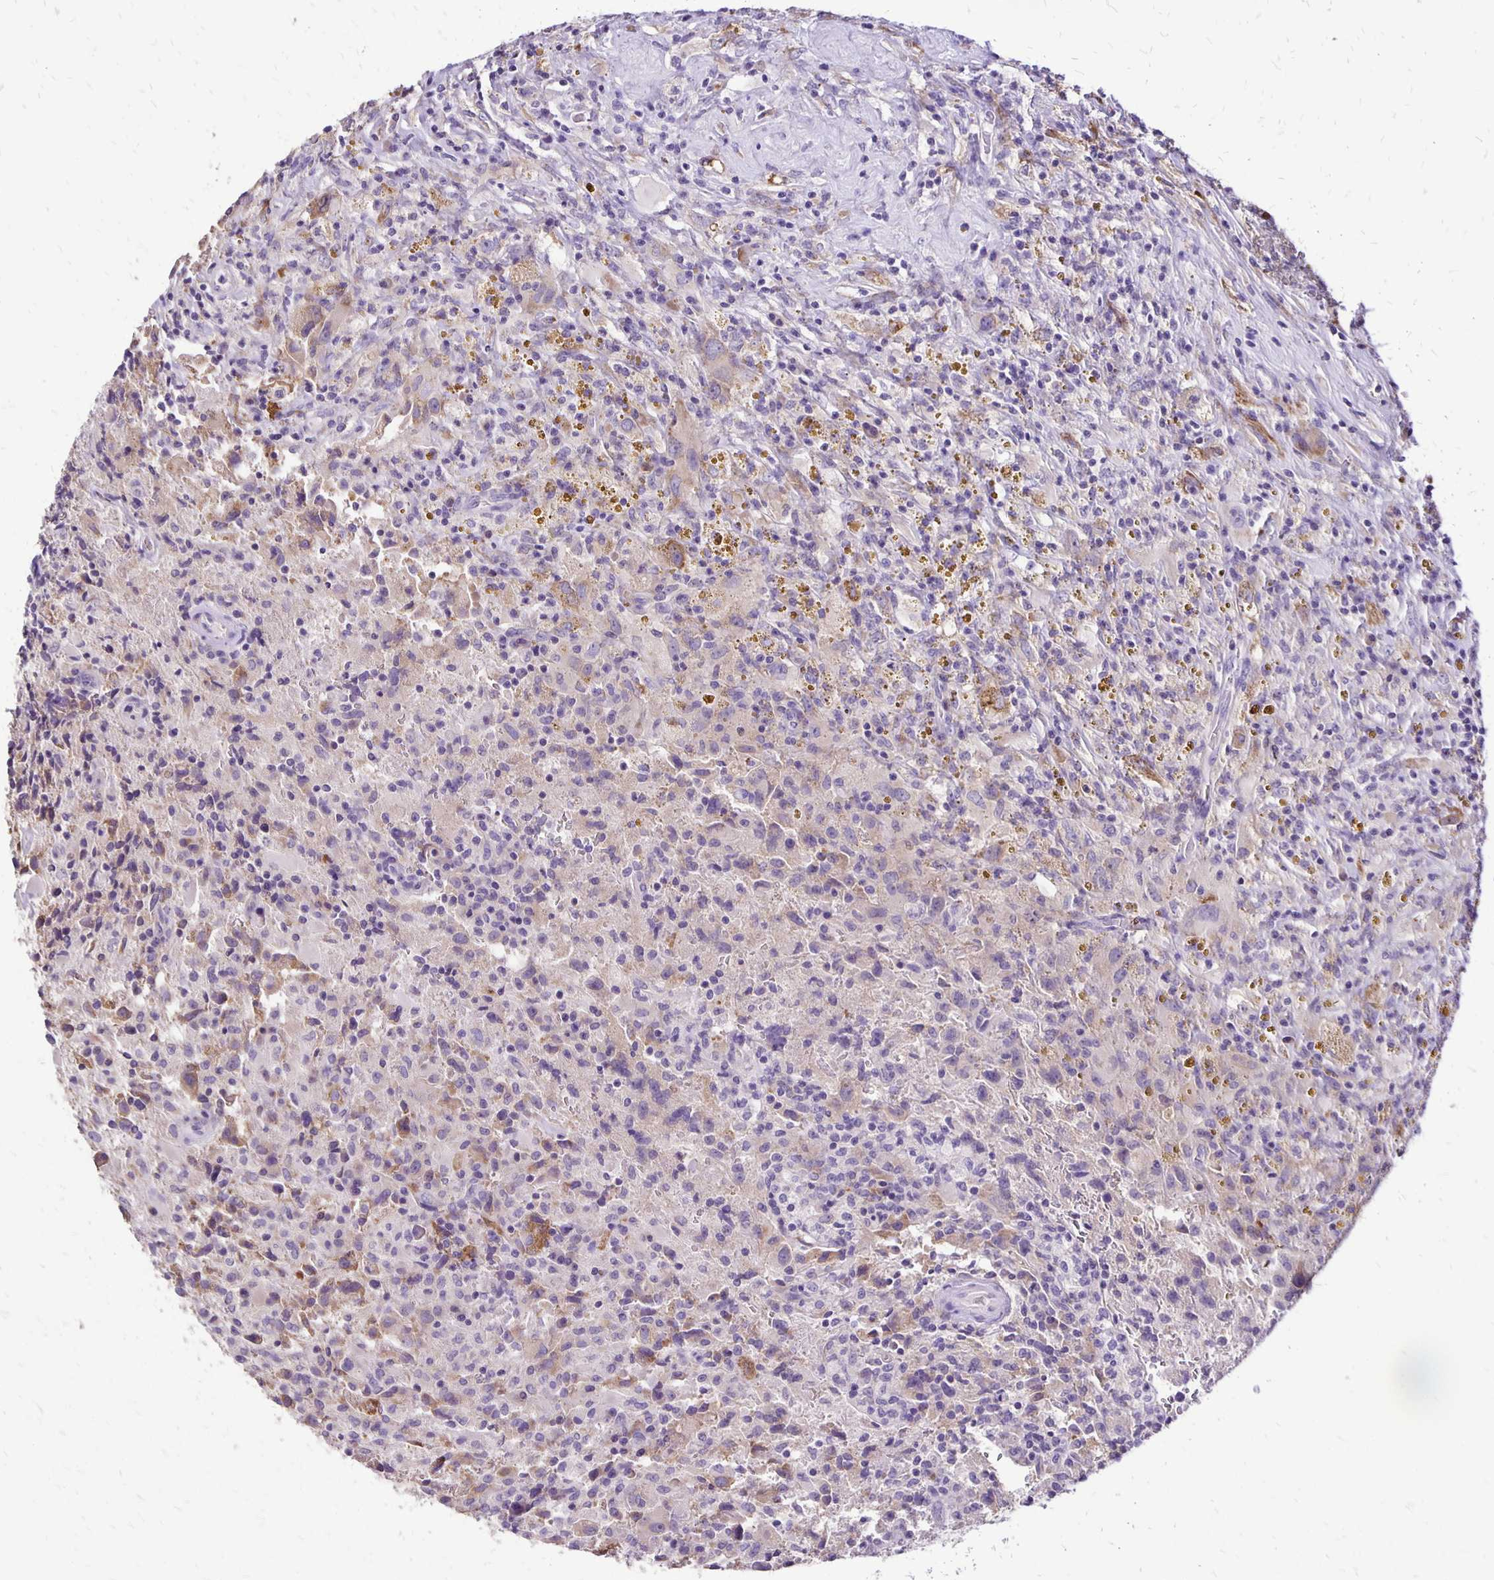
{"staining": {"intensity": "negative", "quantity": "none", "location": "none"}, "tissue": "glioma", "cell_type": "Tumor cells", "image_type": "cancer", "snomed": [{"axis": "morphology", "description": "Glioma, malignant, High grade"}, {"axis": "topography", "description": "Brain"}], "caption": "High power microscopy image of an IHC photomicrograph of glioma, revealing no significant expression in tumor cells.", "gene": "ANKRD45", "patient": {"sex": "male", "age": 68}}